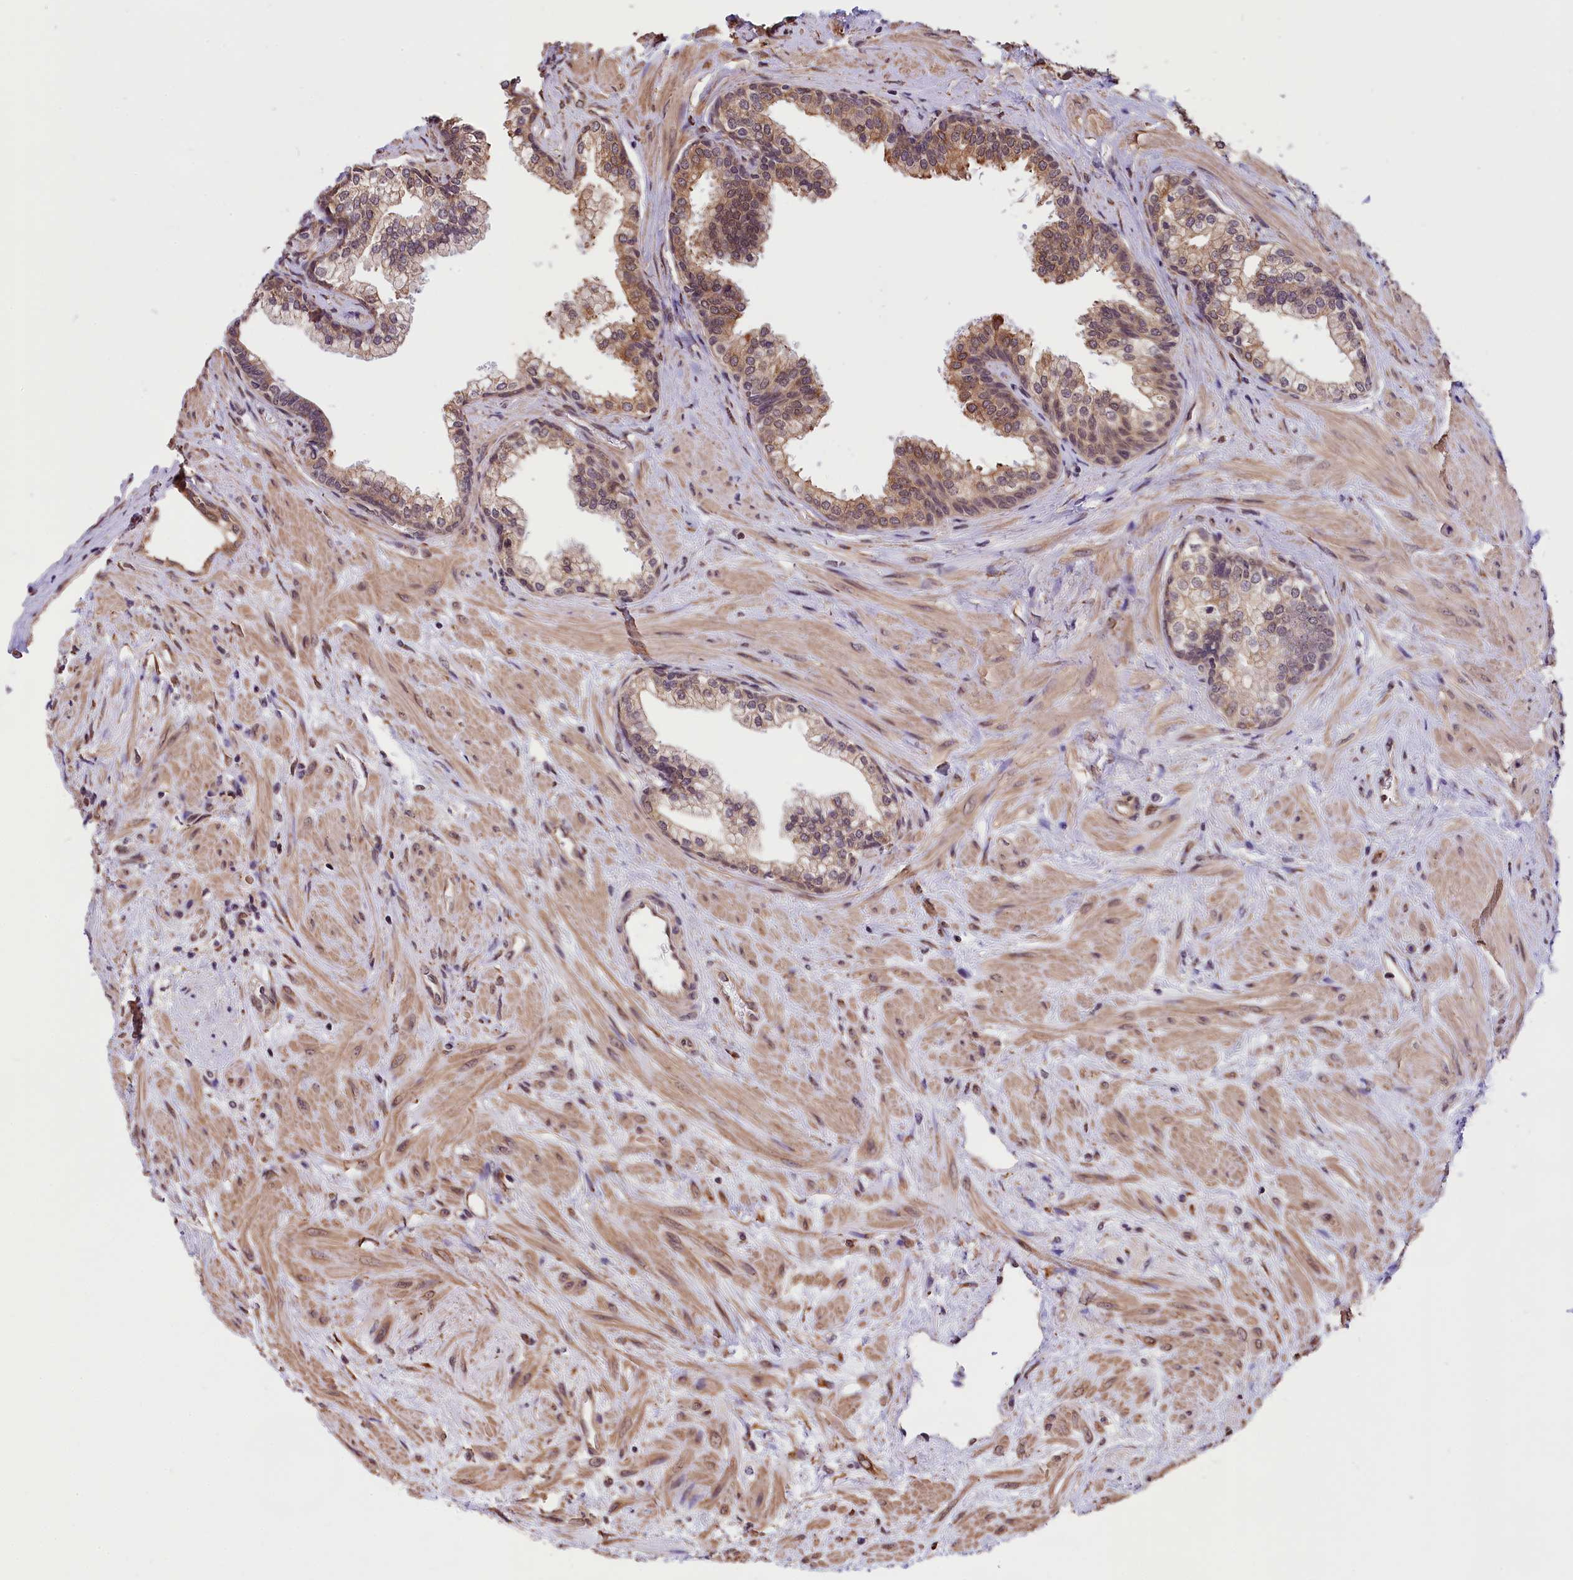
{"staining": {"intensity": "moderate", "quantity": "25%-75%", "location": "cytoplasmic/membranous,nuclear"}, "tissue": "prostate", "cell_type": "Glandular cells", "image_type": "normal", "snomed": [{"axis": "morphology", "description": "Normal tissue, NOS"}, {"axis": "topography", "description": "Prostate"}], "caption": "A medium amount of moderate cytoplasmic/membranous,nuclear staining is appreciated in about 25%-75% of glandular cells in normal prostate. The protein of interest is shown in brown color, while the nuclei are stained blue.", "gene": "ZC3H4", "patient": {"sex": "male", "age": 57}}